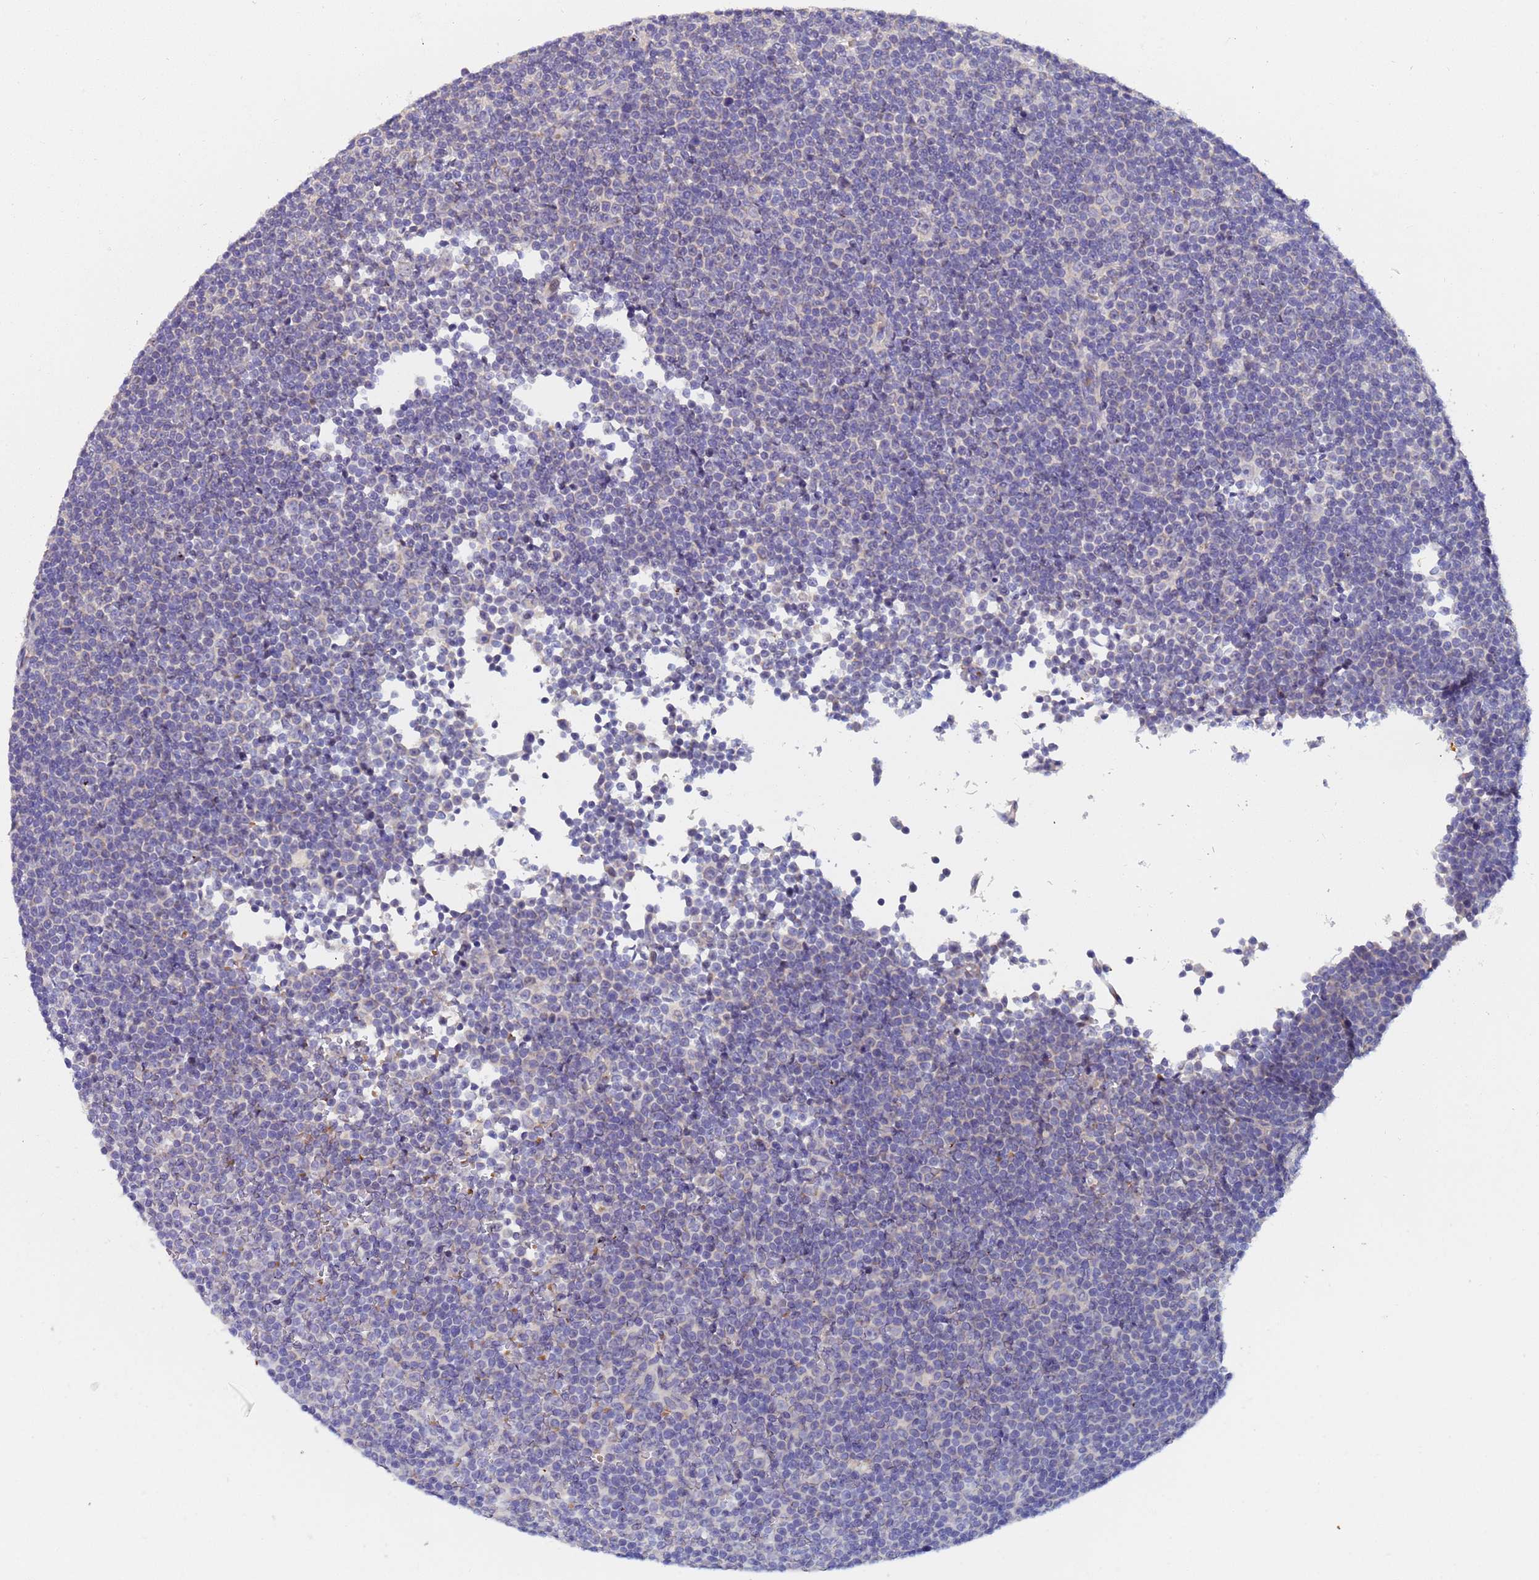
{"staining": {"intensity": "negative", "quantity": "none", "location": "none"}, "tissue": "lymphoma", "cell_type": "Tumor cells", "image_type": "cancer", "snomed": [{"axis": "morphology", "description": "Malignant lymphoma, non-Hodgkin's type, Low grade"}, {"axis": "topography", "description": "Lymph node"}], "caption": "Immunohistochemistry (IHC) photomicrograph of neoplastic tissue: malignant lymphoma, non-Hodgkin's type (low-grade) stained with DAB (3,3'-diaminobenzidine) demonstrates no significant protein positivity in tumor cells.", "gene": "IHO1", "patient": {"sex": "female", "age": 67}}